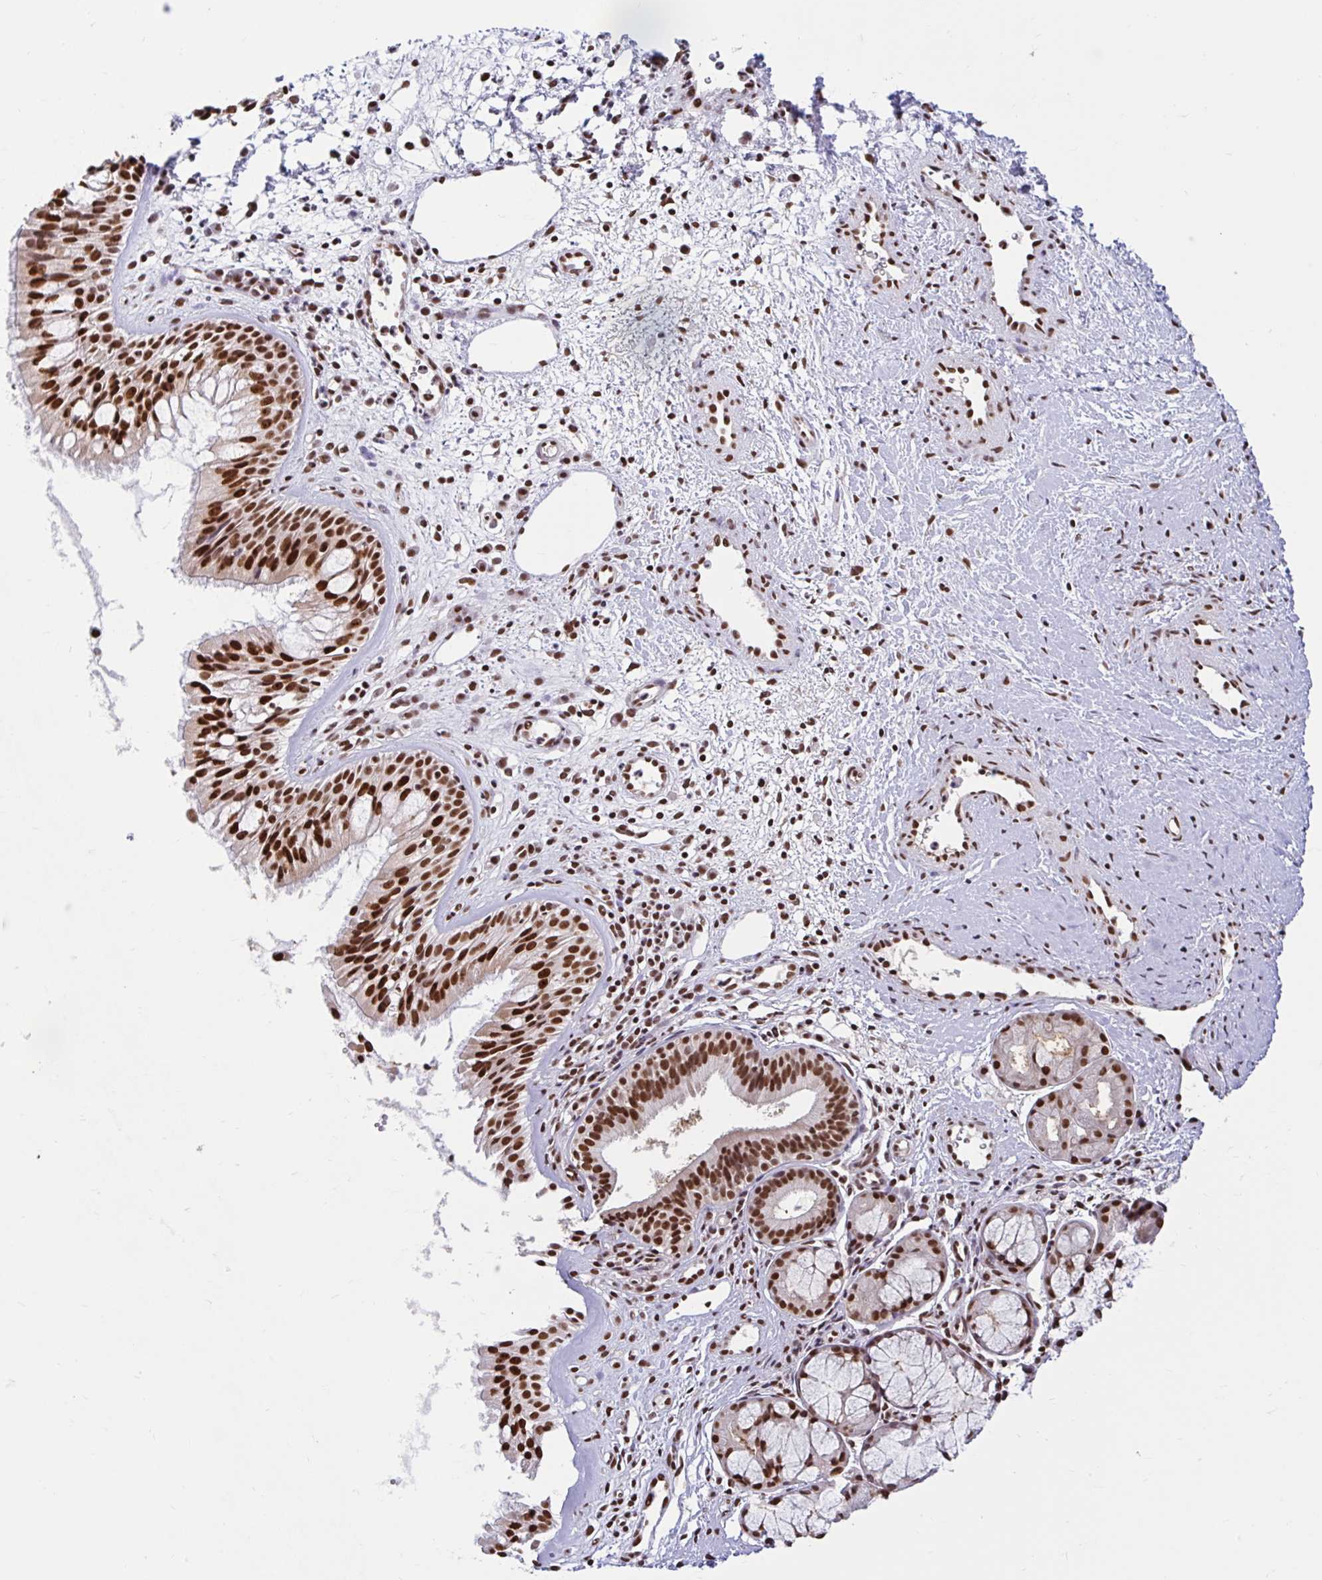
{"staining": {"intensity": "strong", "quantity": ">75%", "location": "nuclear"}, "tissue": "nasopharynx", "cell_type": "Respiratory epithelial cells", "image_type": "normal", "snomed": [{"axis": "morphology", "description": "Normal tissue, NOS"}, {"axis": "topography", "description": "Nasopharynx"}], "caption": "Immunohistochemical staining of normal nasopharynx displays >75% levels of strong nuclear protein staining in about >75% of respiratory epithelial cells. (brown staining indicates protein expression, while blue staining denotes nuclei).", "gene": "ABCA9", "patient": {"sex": "male", "age": 65}}